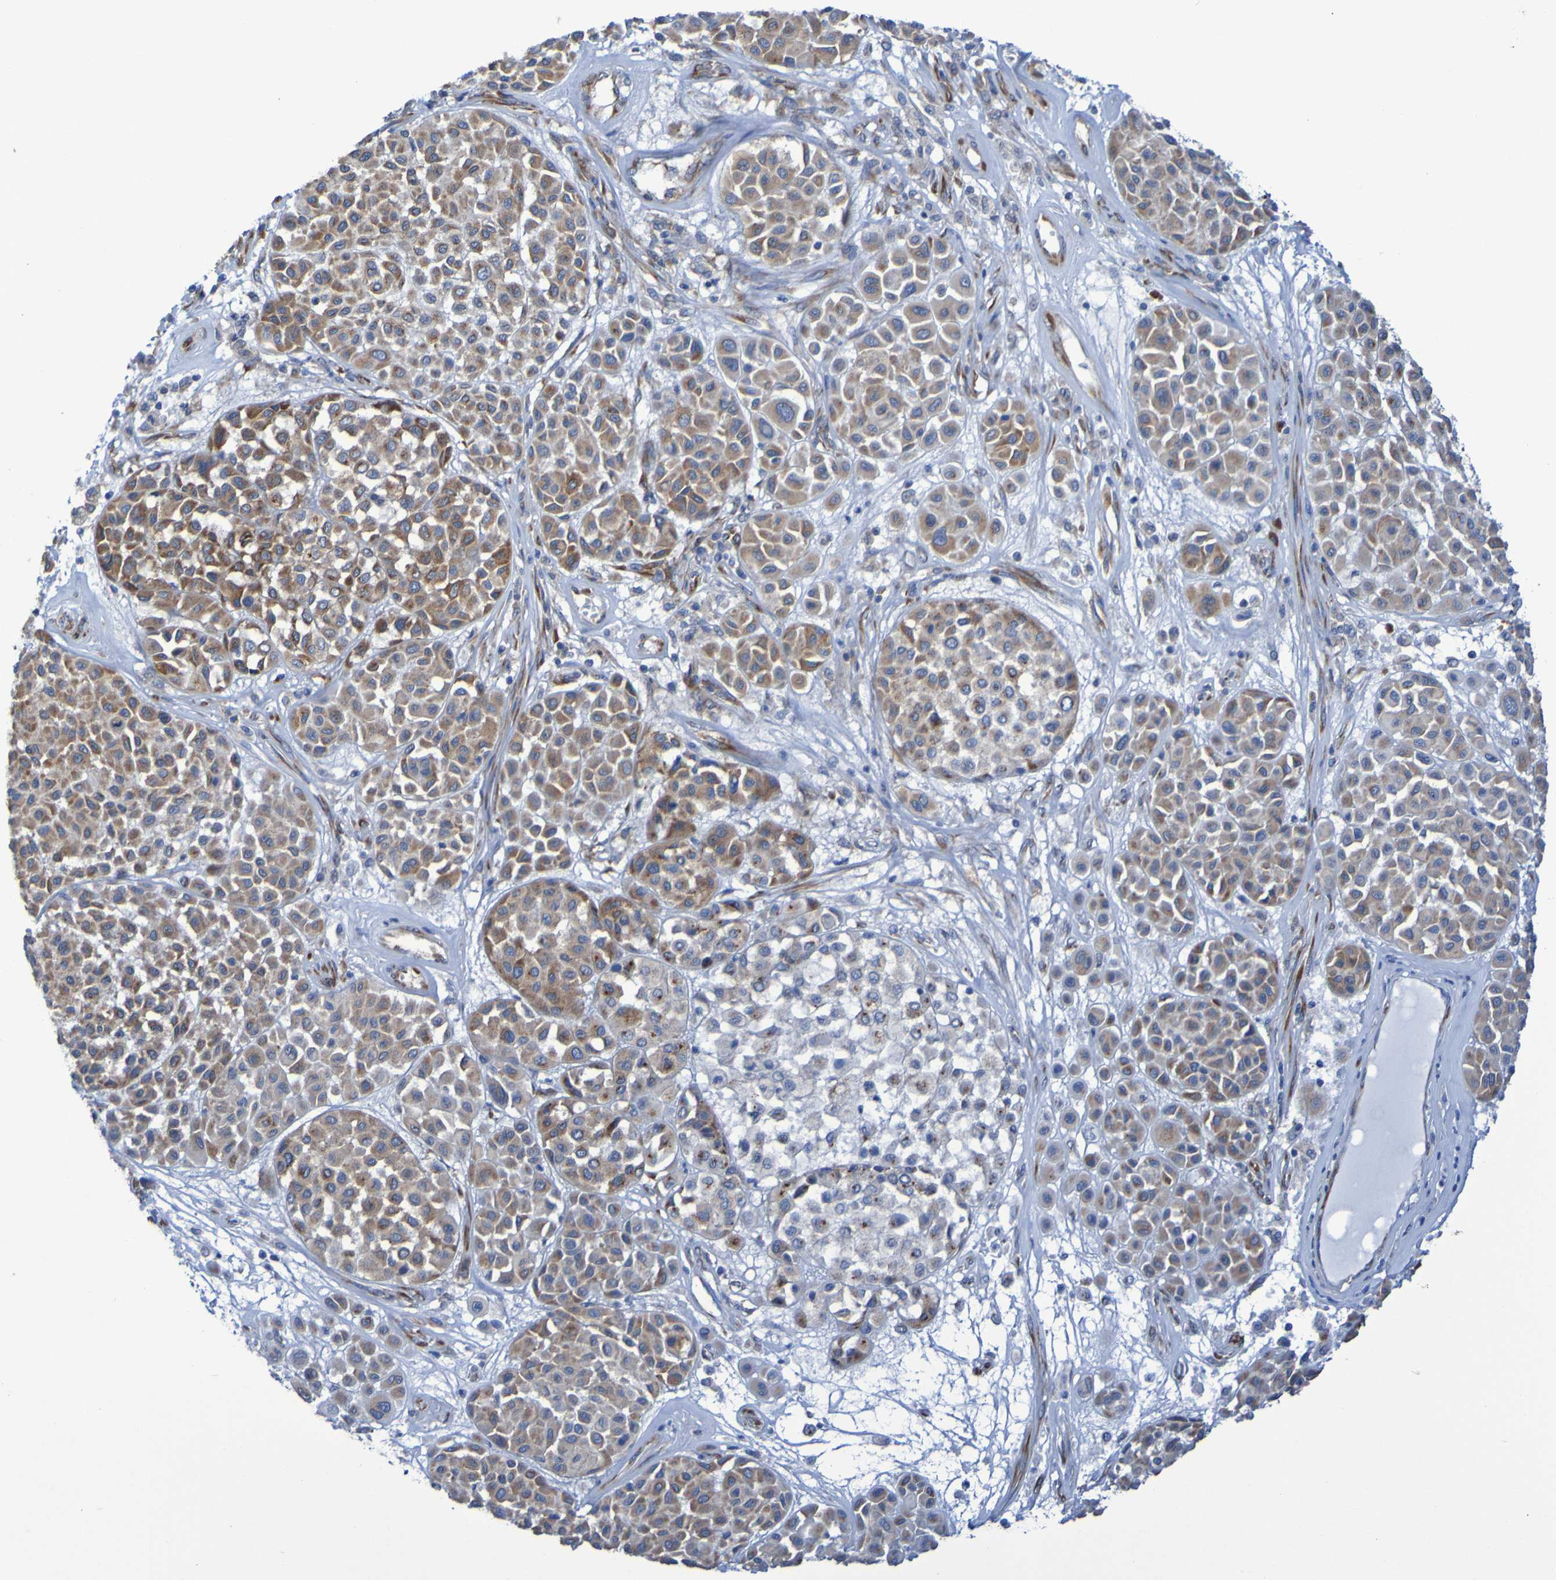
{"staining": {"intensity": "weak", "quantity": ">75%", "location": "cytoplasmic/membranous"}, "tissue": "melanoma", "cell_type": "Tumor cells", "image_type": "cancer", "snomed": [{"axis": "morphology", "description": "Malignant melanoma, Metastatic site"}, {"axis": "topography", "description": "Soft tissue"}], "caption": "There is low levels of weak cytoplasmic/membranous staining in tumor cells of melanoma, as demonstrated by immunohistochemical staining (brown color).", "gene": "FKBP3", "patient": {"sex": "male", "age": 41}}